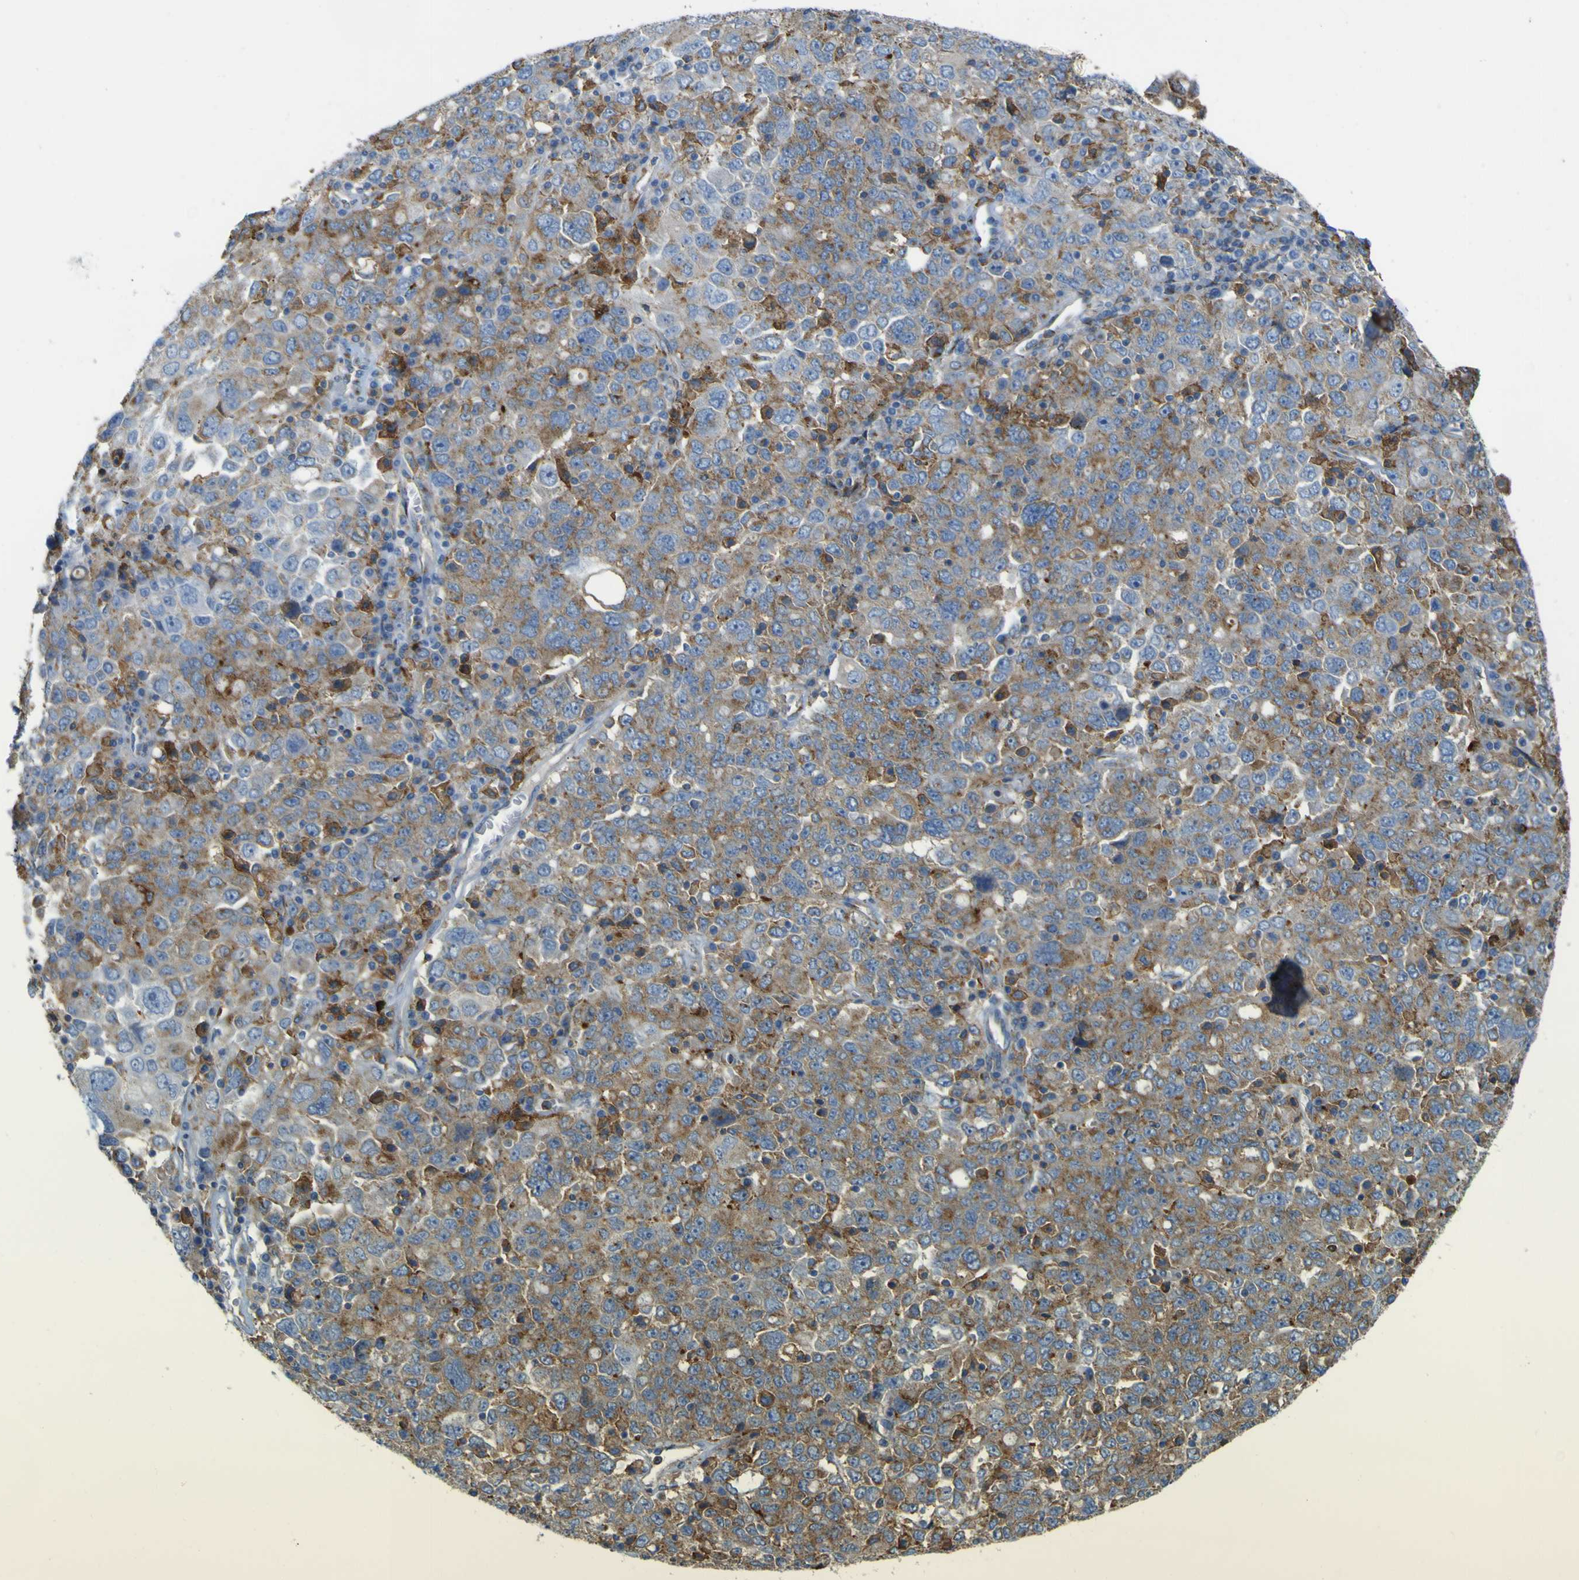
{"staining": {"intensity": "moderate", "quantity": "25%-75%", "location": "cytoplasmic/membranous"}, "tissue": "ovarian cancer", "cell_type": "Tumor cells", "image_type": "cancer", "snomed": [{"axis": "morphology", "description": "Carcinoma, endometroid"}, {"axis": "topography", "description": "Ovary"}], "caption": "A micrograph of ovarian cancer (endometroid carcinoma) stained for a protein demonstrates moderate cytoplasmic/membranous brown staining in tumor cells. (Brightfield microscopy of DAB IHC at high magnification).", "gene": "IGF2R", "patient": {"sex": "female", "age": 62}}